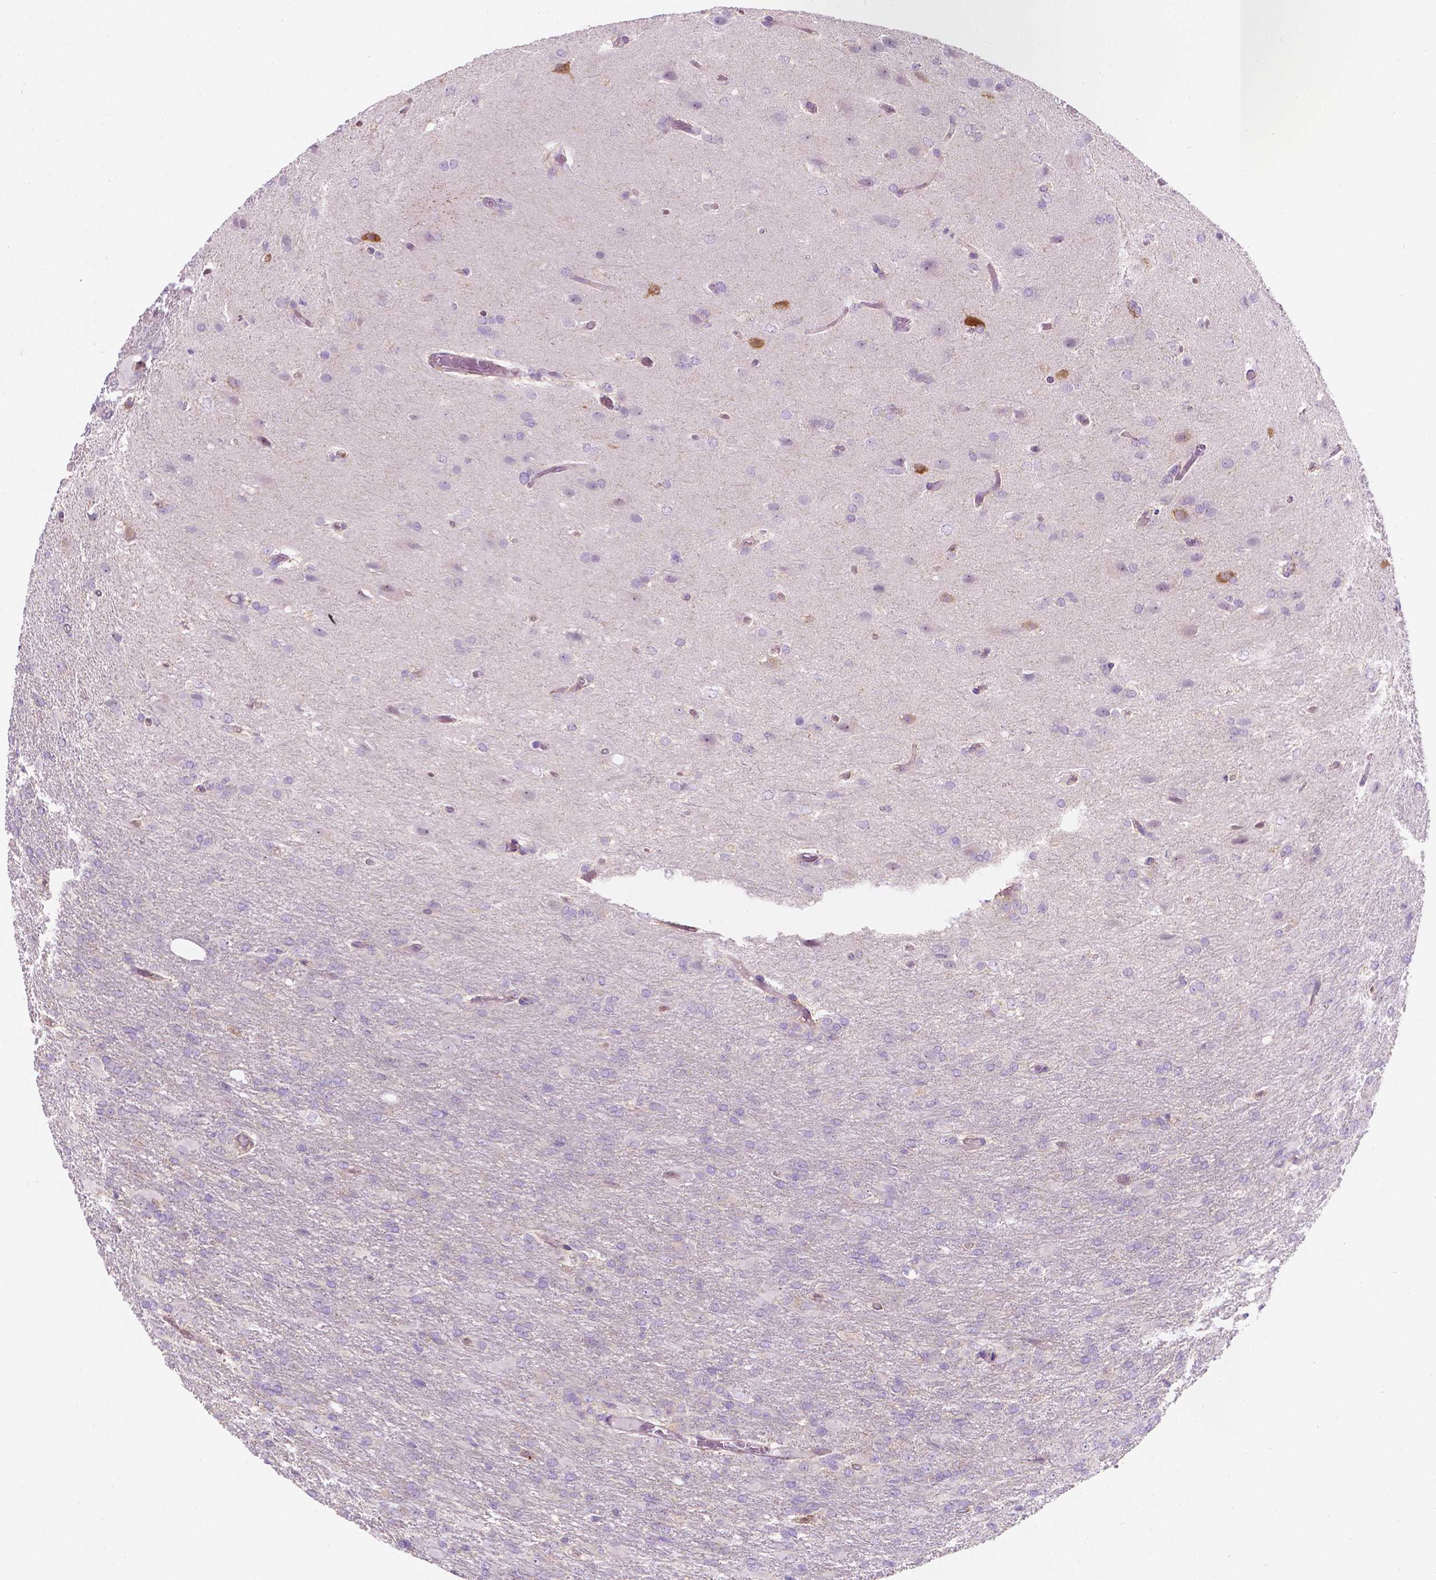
{"staining": {"intensity": "negative", "quantity": "none", "location": "none"}, "tissue": "glioma", "cell_type": "Tumor cells", "image_type": "cancer", "snomed": [{"axis": "morphology", "description": "Glioma, malignant, High grade"}, {"axis": "topography", "description": "Brain"}], "caption": "Immunohistochemical staining of human high-grade glioma (malignant) displays no significant expression in tumor cells.", "gene": "NOS1AP", "patient": {"sex": "male", "age": 68}}